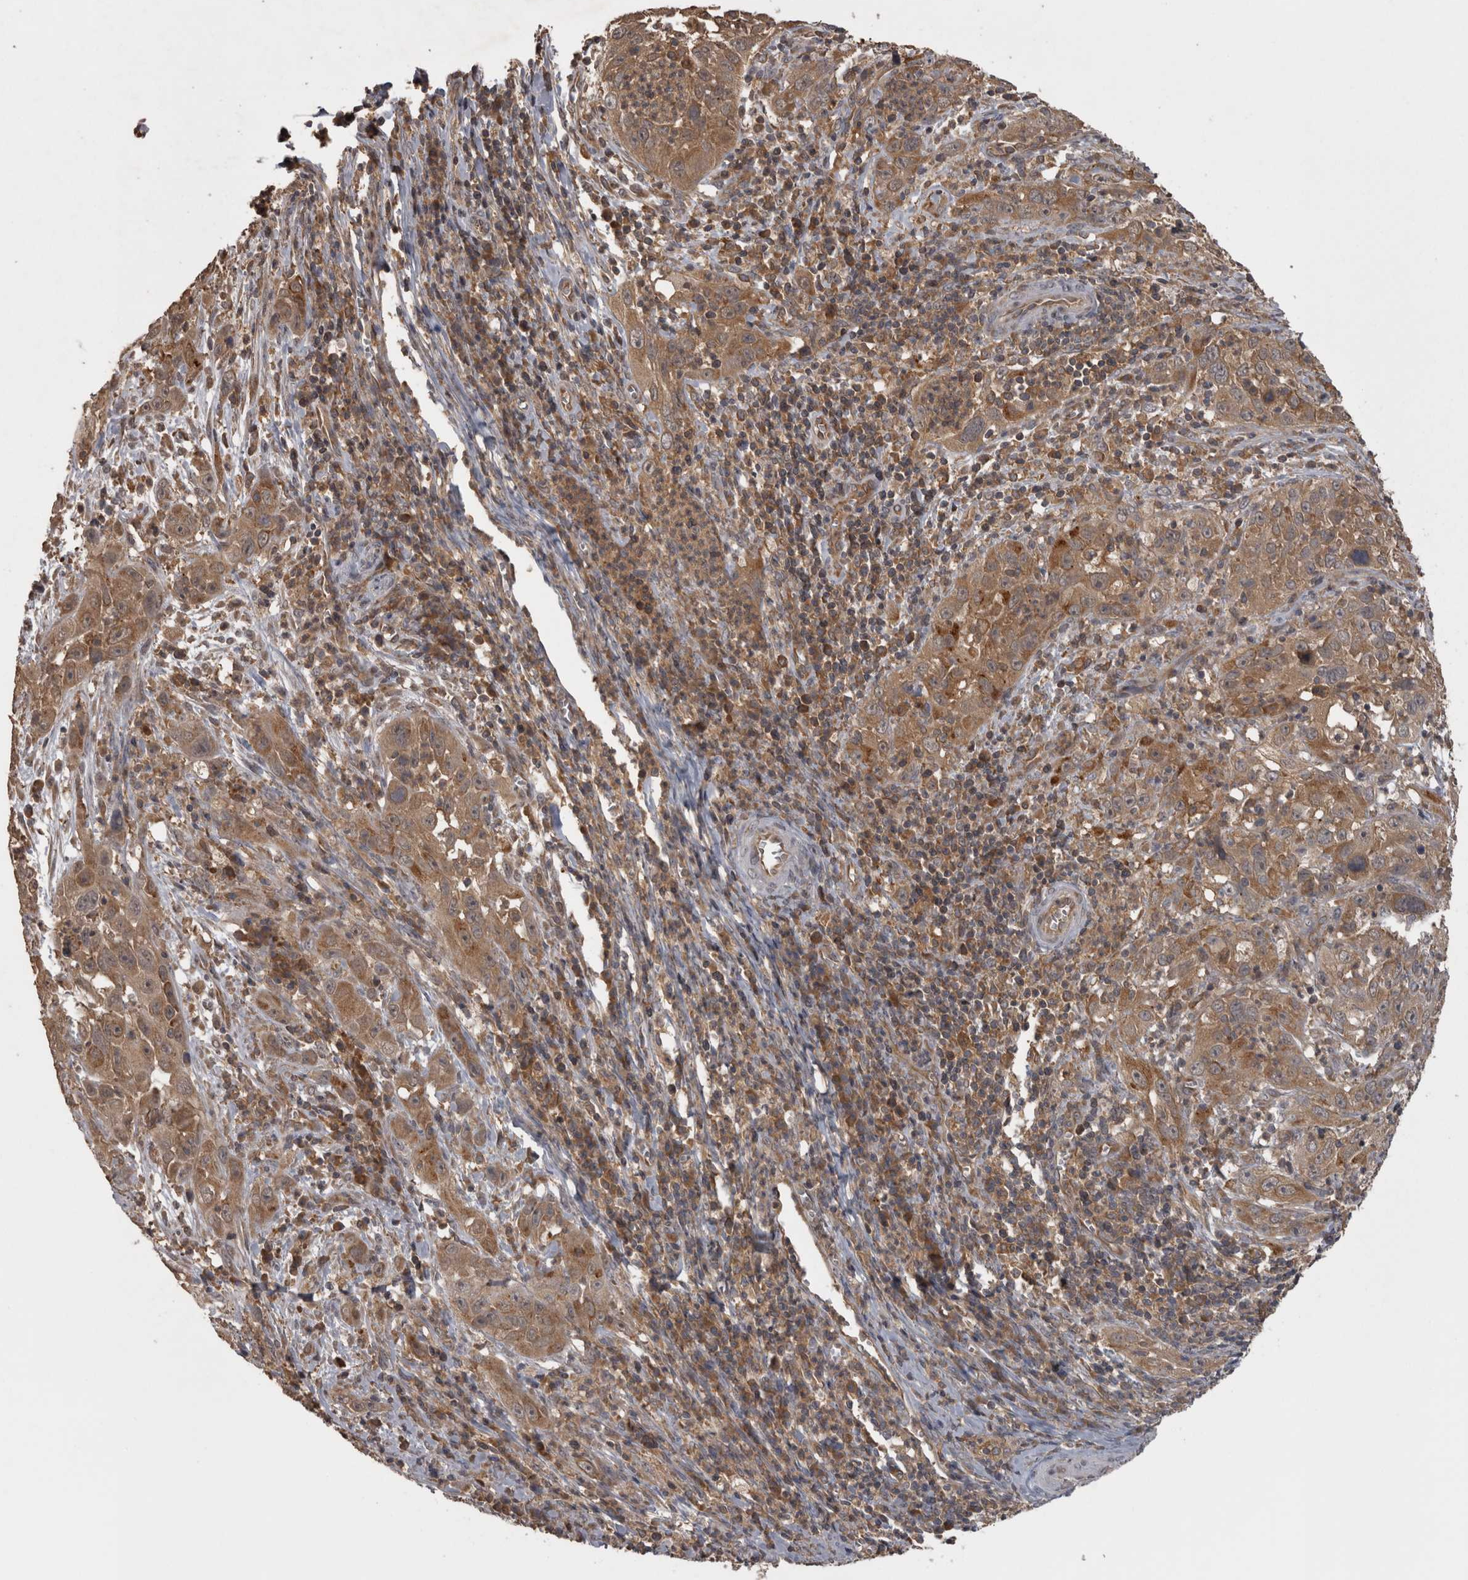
{"staining": {"intensity": "moderate", "quantity": ">75%", "location": "cytoplasmic/membranous"}, "tissue": "cervical cancer", "cell_type": "Tumor cells", "image_type": "cancer", "snomed": [{"axis": "morphology", "description": "Squamous cell carcinoma, NOS"}, {"axis": "topography", "description": "Cervix"}], "caption": "Cervical cancer (squamous cell carcinoma) stained with a brown dye reveals moderate cytoplasmic/membranous positive positivity in about >75% of tumor cells.", "gene": "MICU3", "patient": {"sex": "female", "age": 32}}